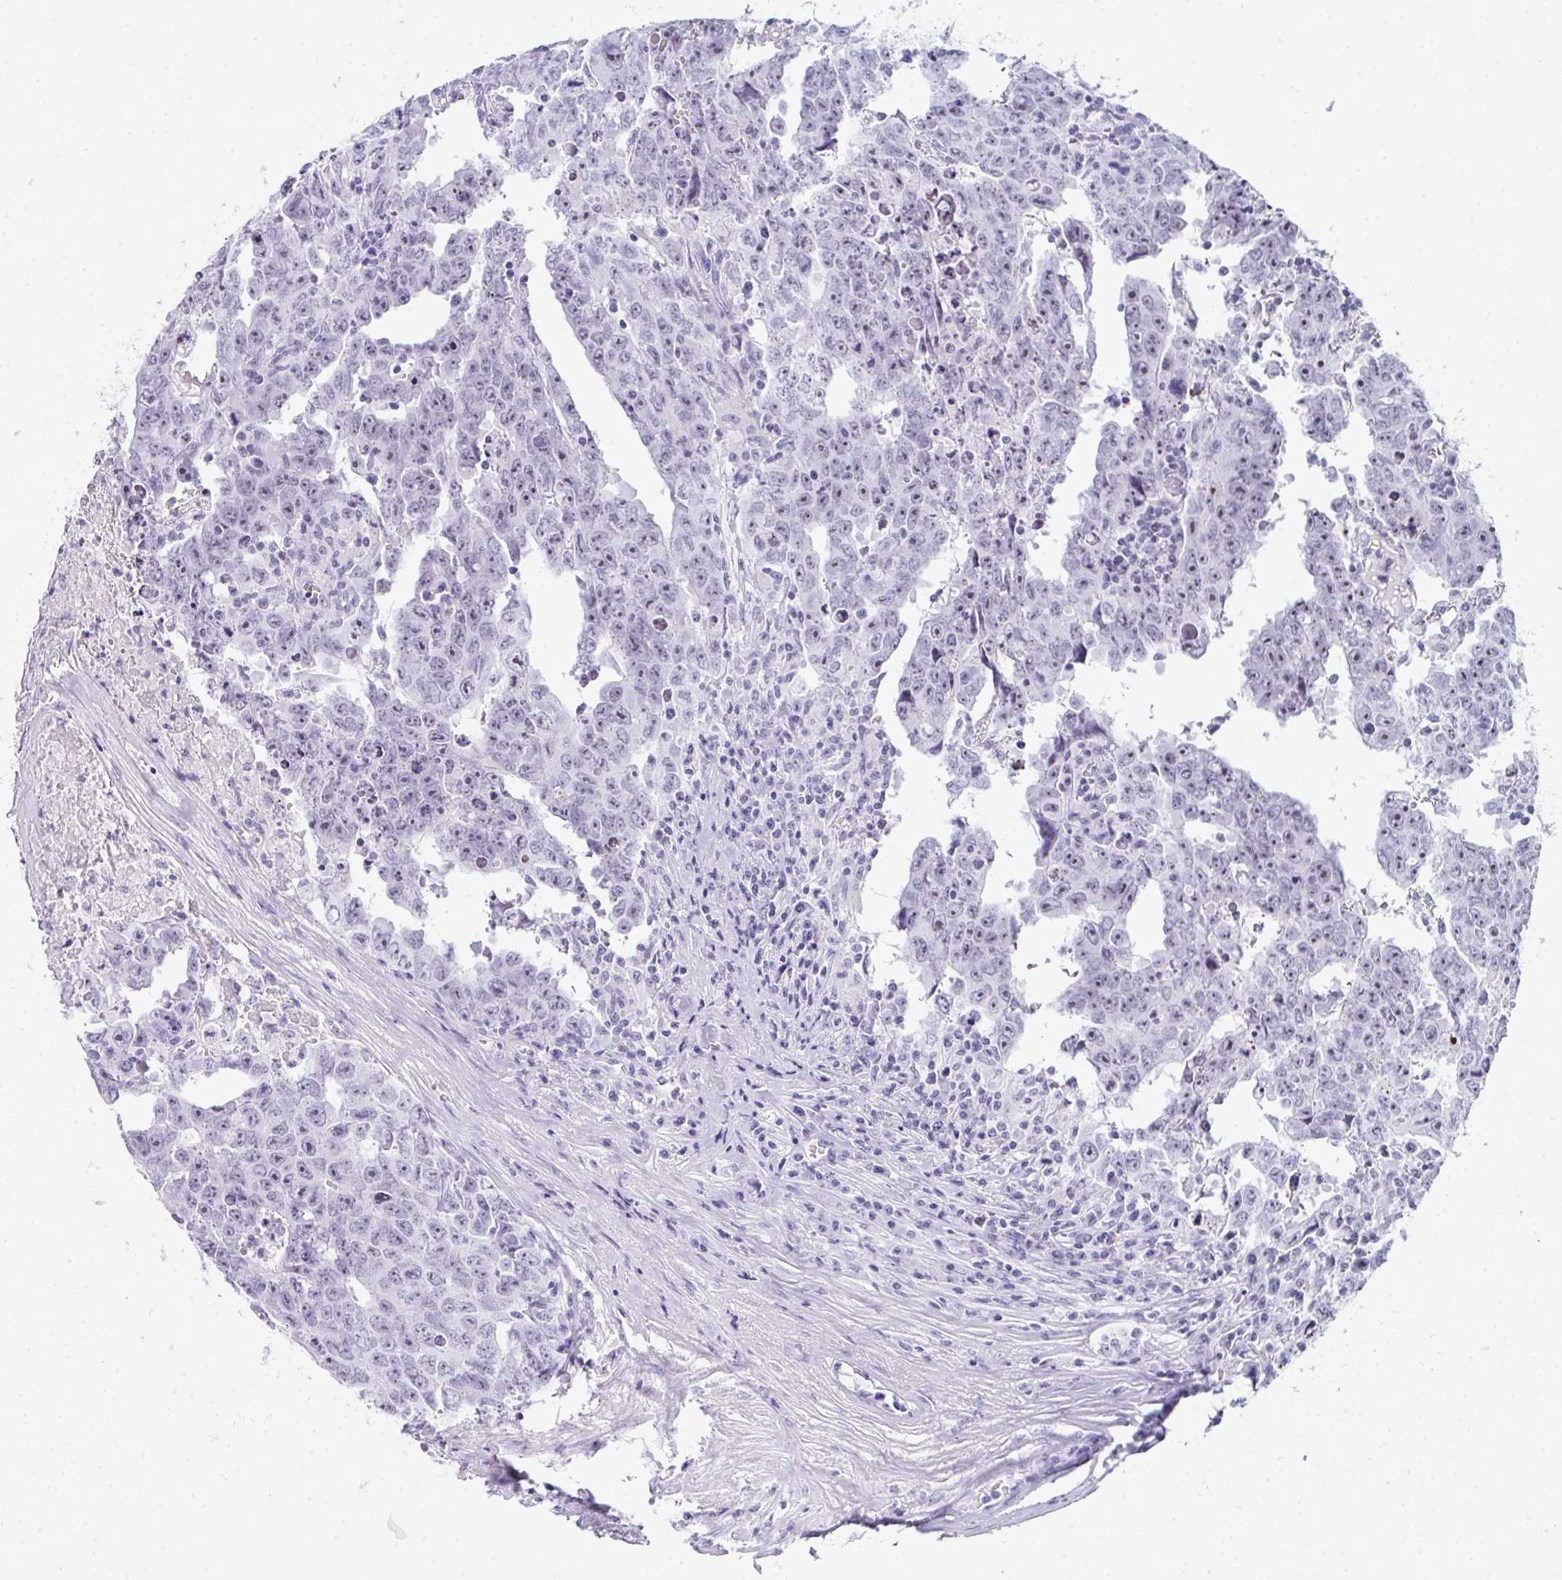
{"staining": {"intensity": "weak", "quantity": "<25%", "location": "nuclear"}, "tissue": "testis cancer", "cell_type": "Tumor cells", "image_type": "cancer", "snomed": [{"axis": "morphology", "description": "Carcinoma, Embryonal, NOS"}, {"axis": "topography", "description": "Testis"}], "caption": "IHC histopathology image of neoplastic tissue: human testis cancer stained with DAB demonstrates no significant protein positivity in tumor cells.", "gene": "NOP10", "patient": {"sex": "male", "age": 22}}